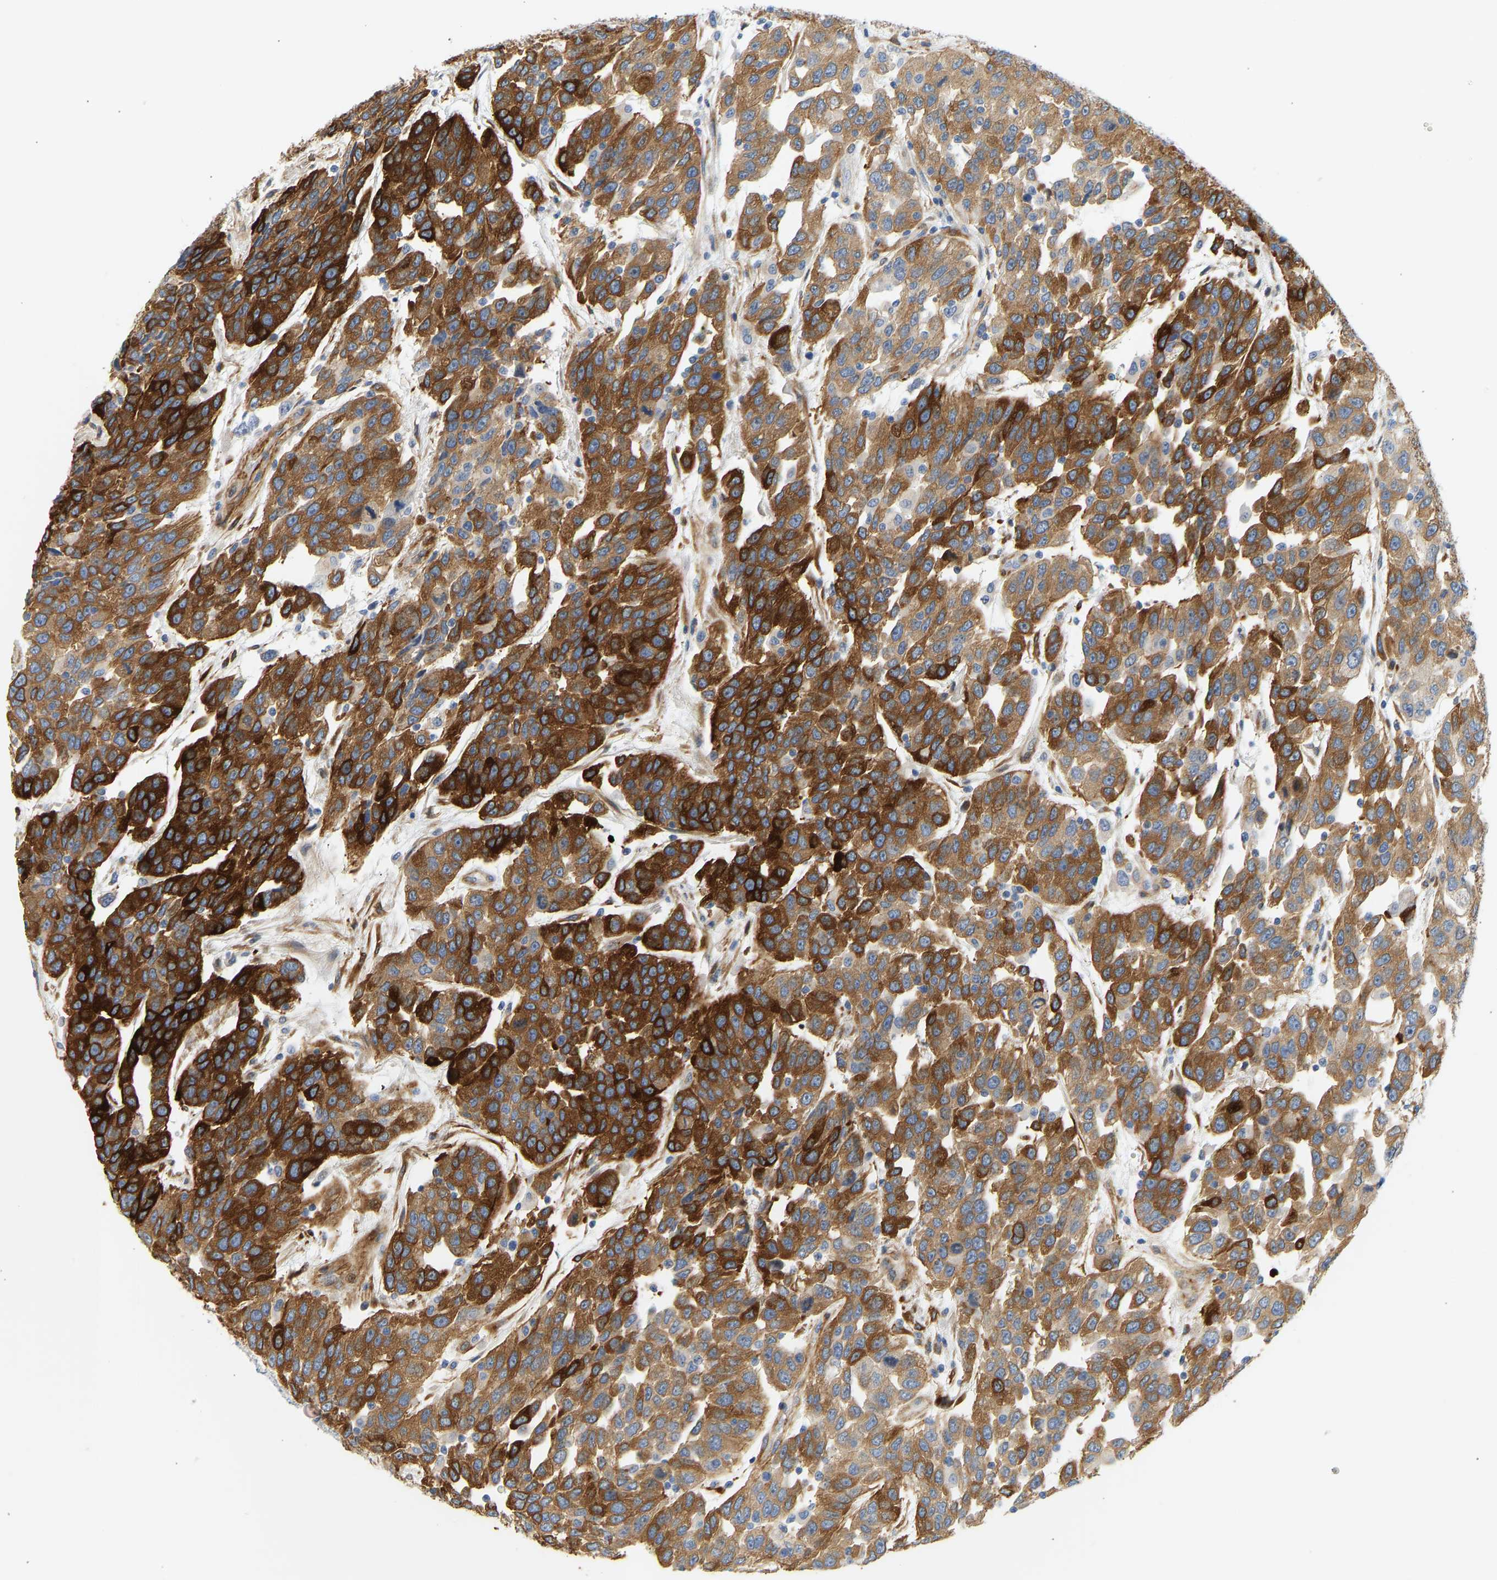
{"staining": {"intensity": "strong", "quantity": ">75%", "location": "cytoplasmic/membranous"}, "tissue": "urothelial cancer", "cell_type": "Tumor cells", "image_type": "cancer", "snomed": [{"axis": "morphology", "description": "Urothelial carcinoma, High grade"}, {"axis": "topography", "description": "Urinary bladder"}], "caption": "A brown stain shows strong cytoplasmic/membranous expression of a protein in high-grade urothelial carcinoma tumor cells. (Brightfield microscopy of DAB IHC at high magnification).", "gene": "SLC30A7", "patient": {"sex": "female", "age": 80}}